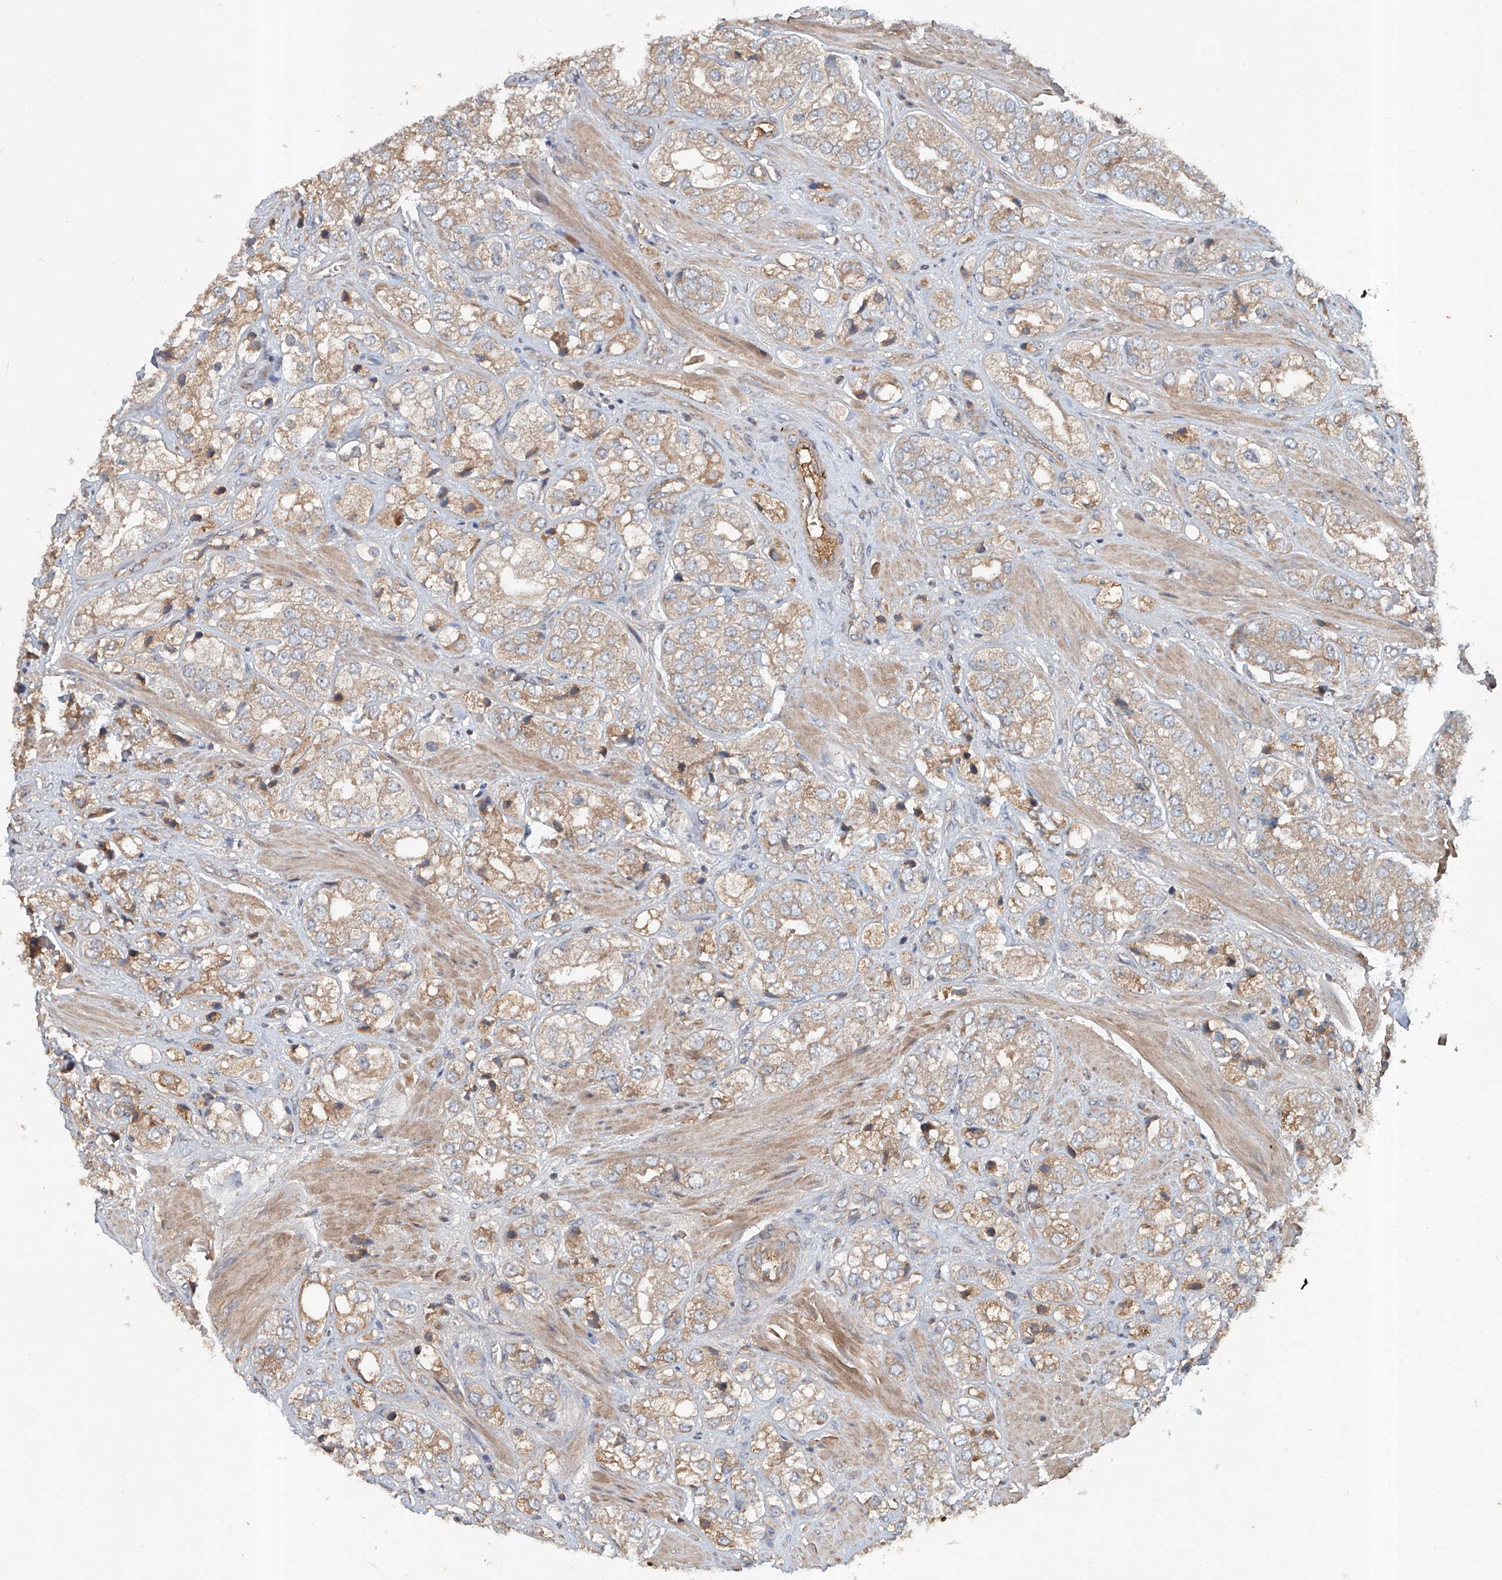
{"staining": {"intensity": "weak", "quantity": ">75%", "location": "cytoplasmic/membranous"}, "tissue": "prostate cancer", "cell_type": "Tumor cells", "image_type": "cancer", "snomed": [{"axis": "morphology", "description": "Adenocarcinoma, High grade"}, {"axis": "topography", "description": "Prostate"}], "caption": "Protein expression by immunohistochemistry (IHC) reveals weak cytoplasmic/membranous staining in about >75% of tumor cells in high-grade adenocarcinoma (prostate). The staining was performed using DAB to visualize the protein expression in brown, while the nuclei were stained in blue with hematoxylin (Magnification: 20x).", "gene": "ADAM23", "patient": {"sex": "male", "age": 50}}